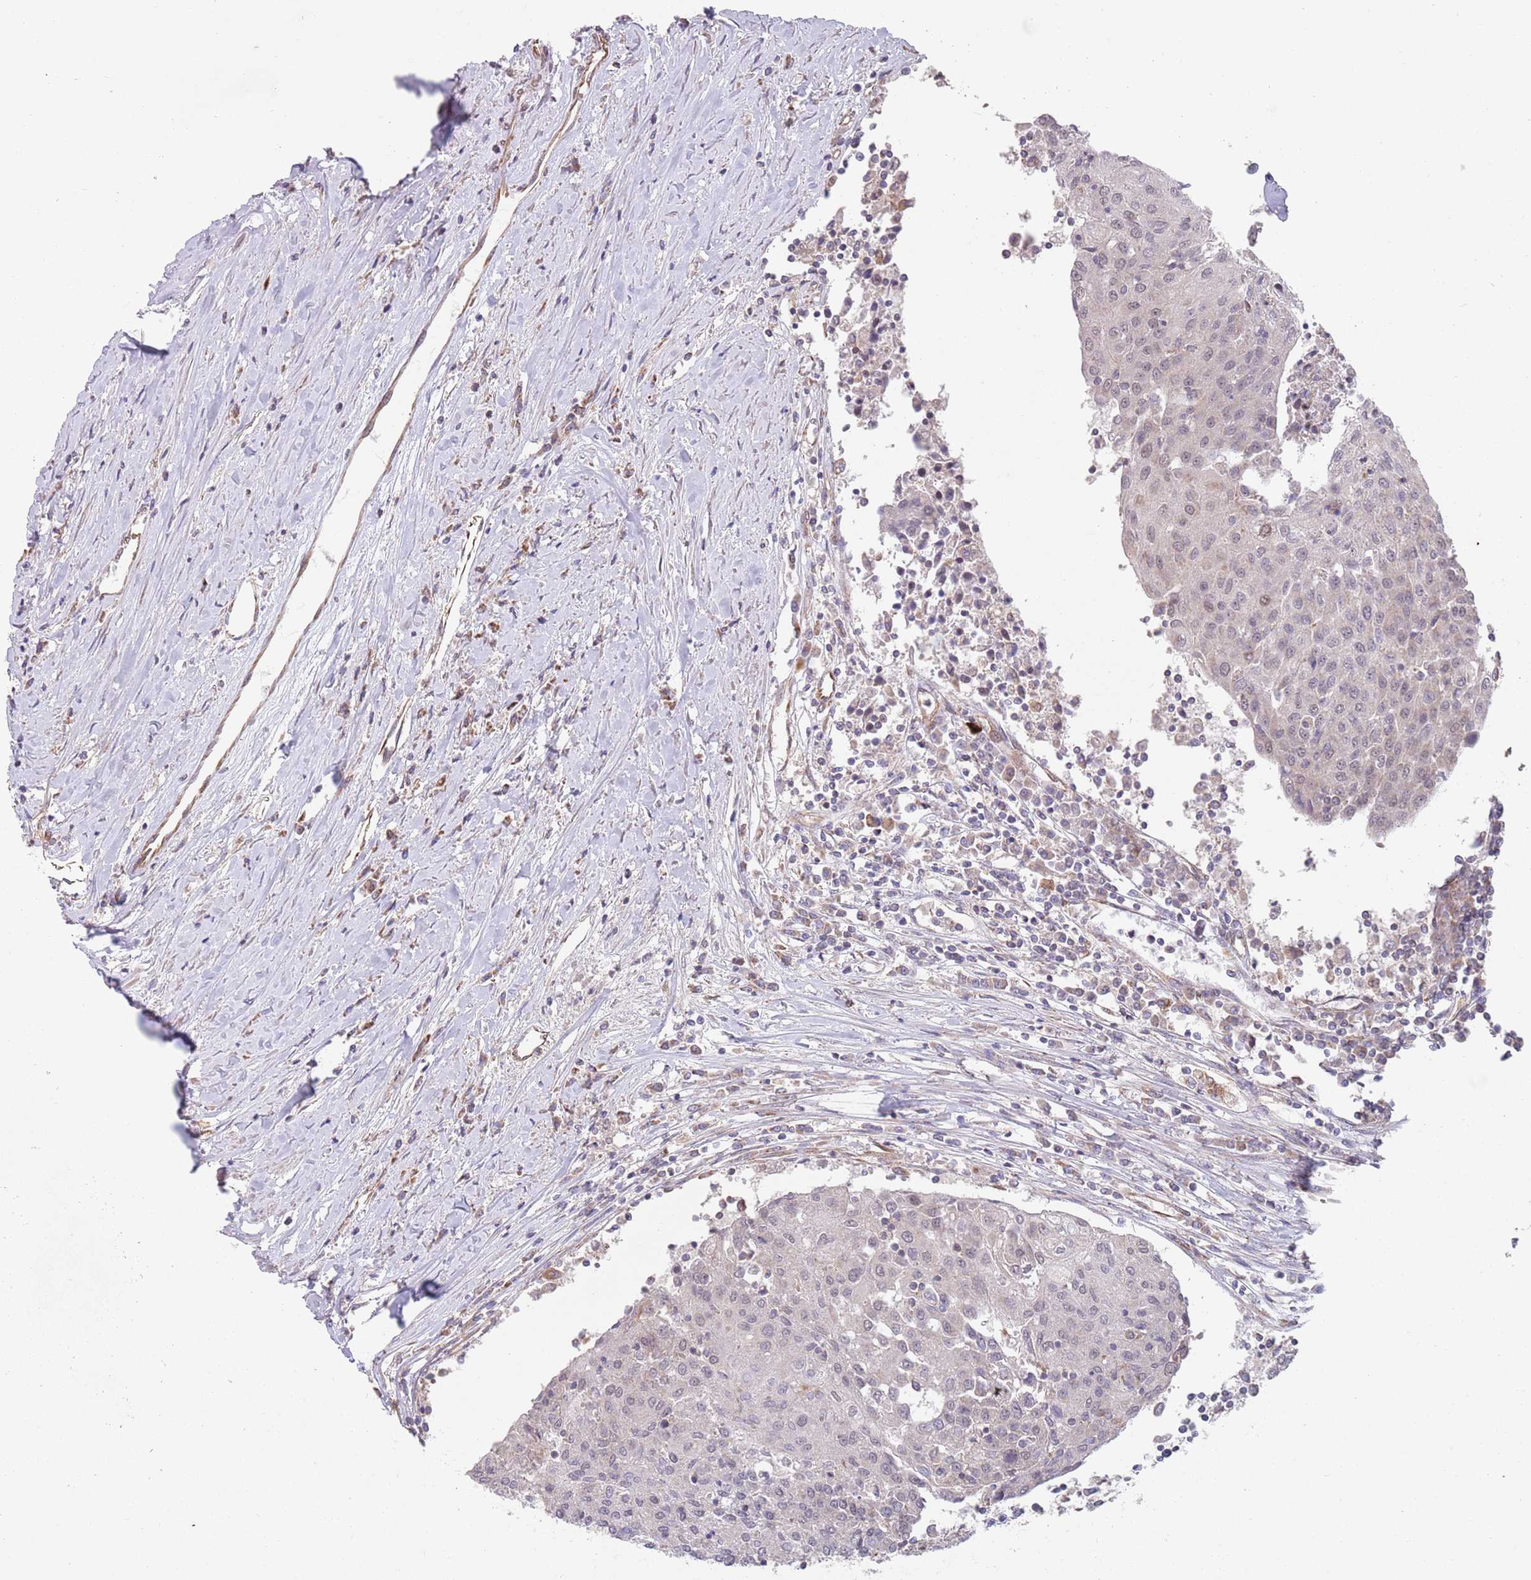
{"staining": {"intensity": "negative", "quantity": "none", "location": "none"}, "tissue": "urothelial cancer", "cell_type": "Tumor cells", "image_type": "cancer", "snomed": [{"axis": "morphology", "description": "Urothelial carcinoma, High grade"}, {"axis": "topography", "description": "Urinary bladder"}], "caption": "A histopathology image of human urothelial cancer is negative for staining in tumor cells.", "gene": "CHD9", "patient": {"sex": "female", "age": 85}}